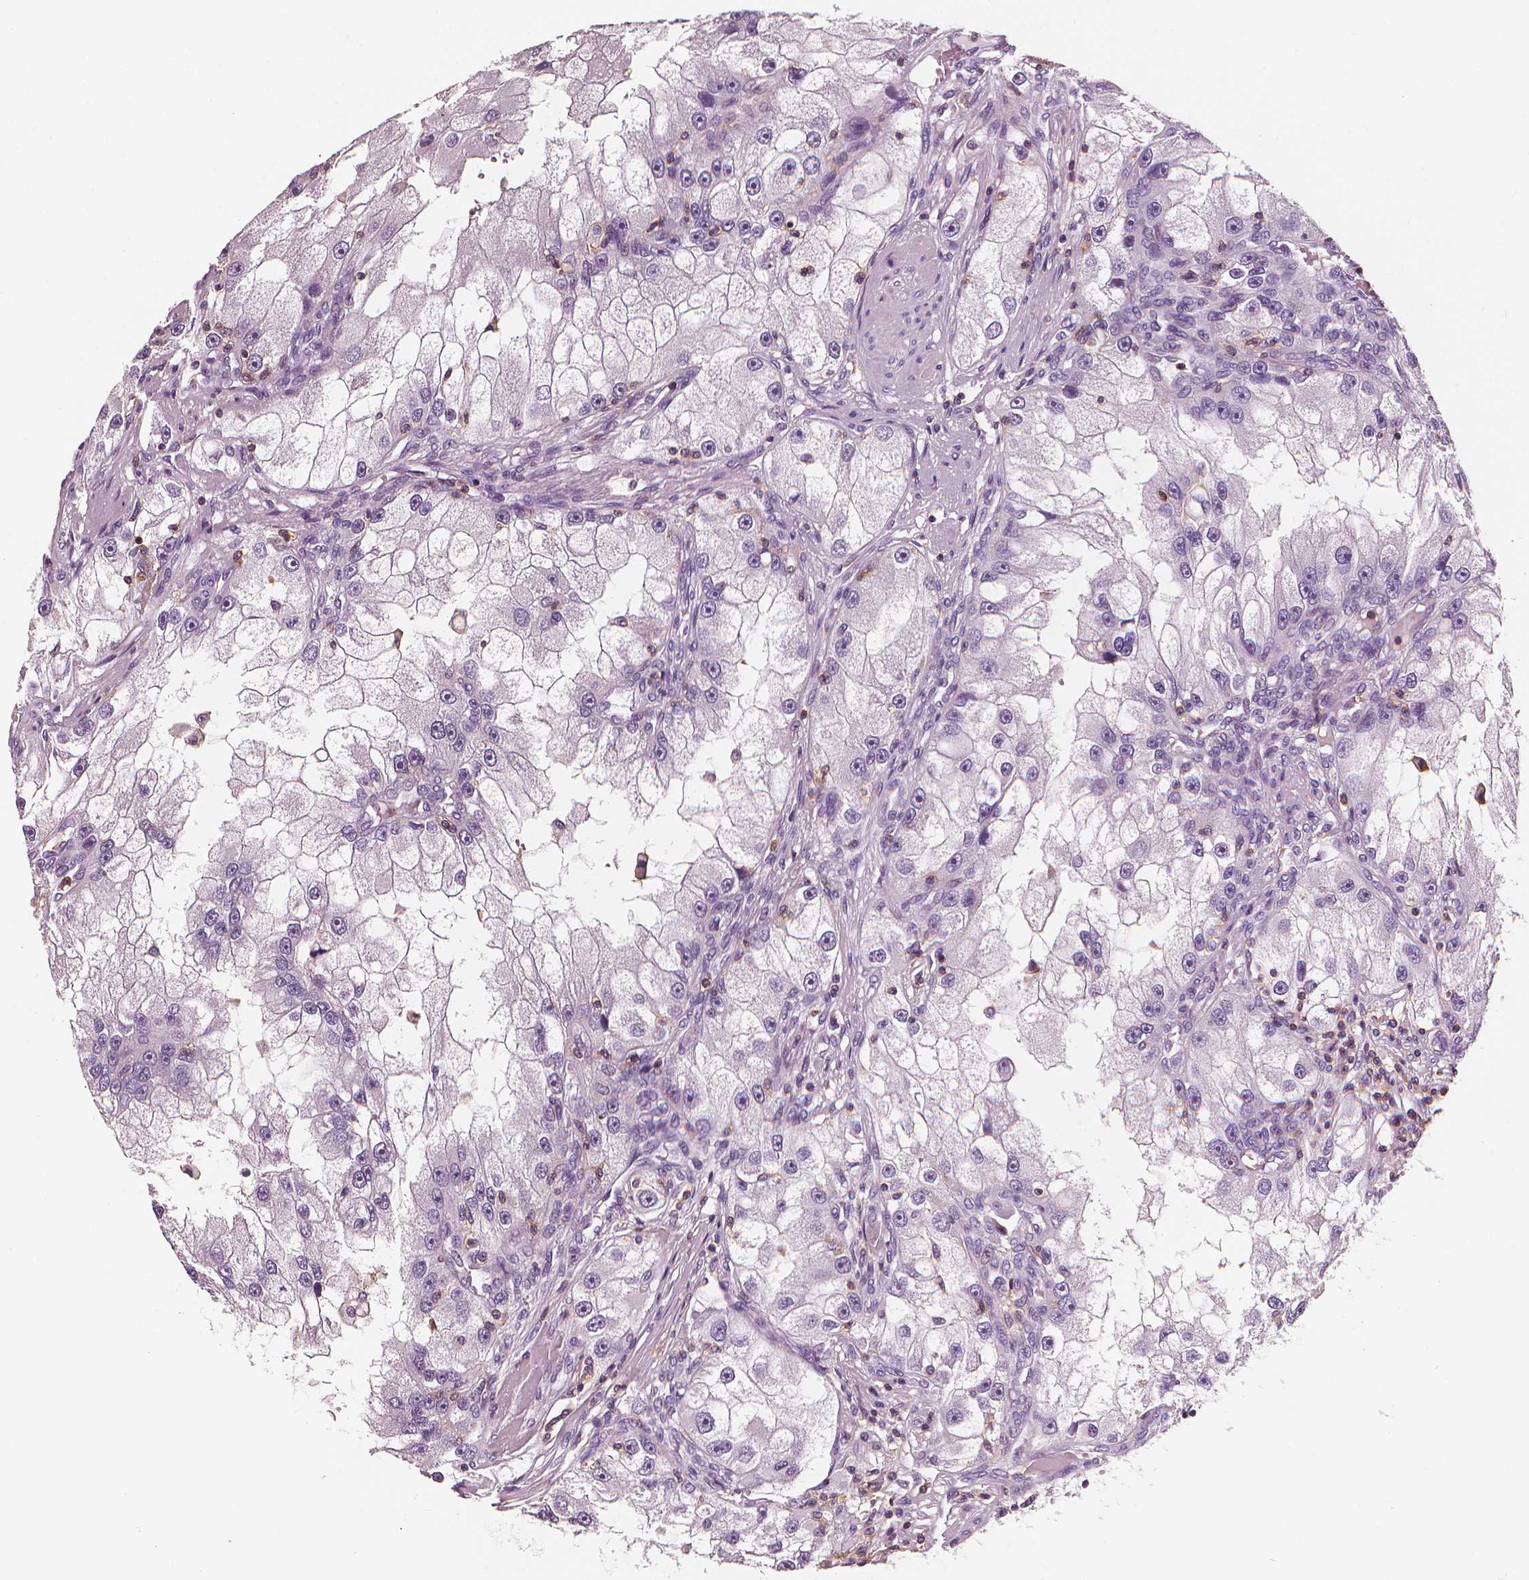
{"staining": {"intensity": "negative", "quantity": "none", "location": "none"}, "tissue": "renal cancer", "cell_type": "Tumor cells", "image_type": "cancer", "snomed": [{"axis": "morphology", "description": "Adenocarcinoma, NOS"}, {"axis": "topography", "description": "Kidney"}], "caption": "There is no significant positivity in tumor cells of renal cancer (adenocarcinoma).", "gene": "PTPRC", "patient": {"sex": "male", "age": 63}}